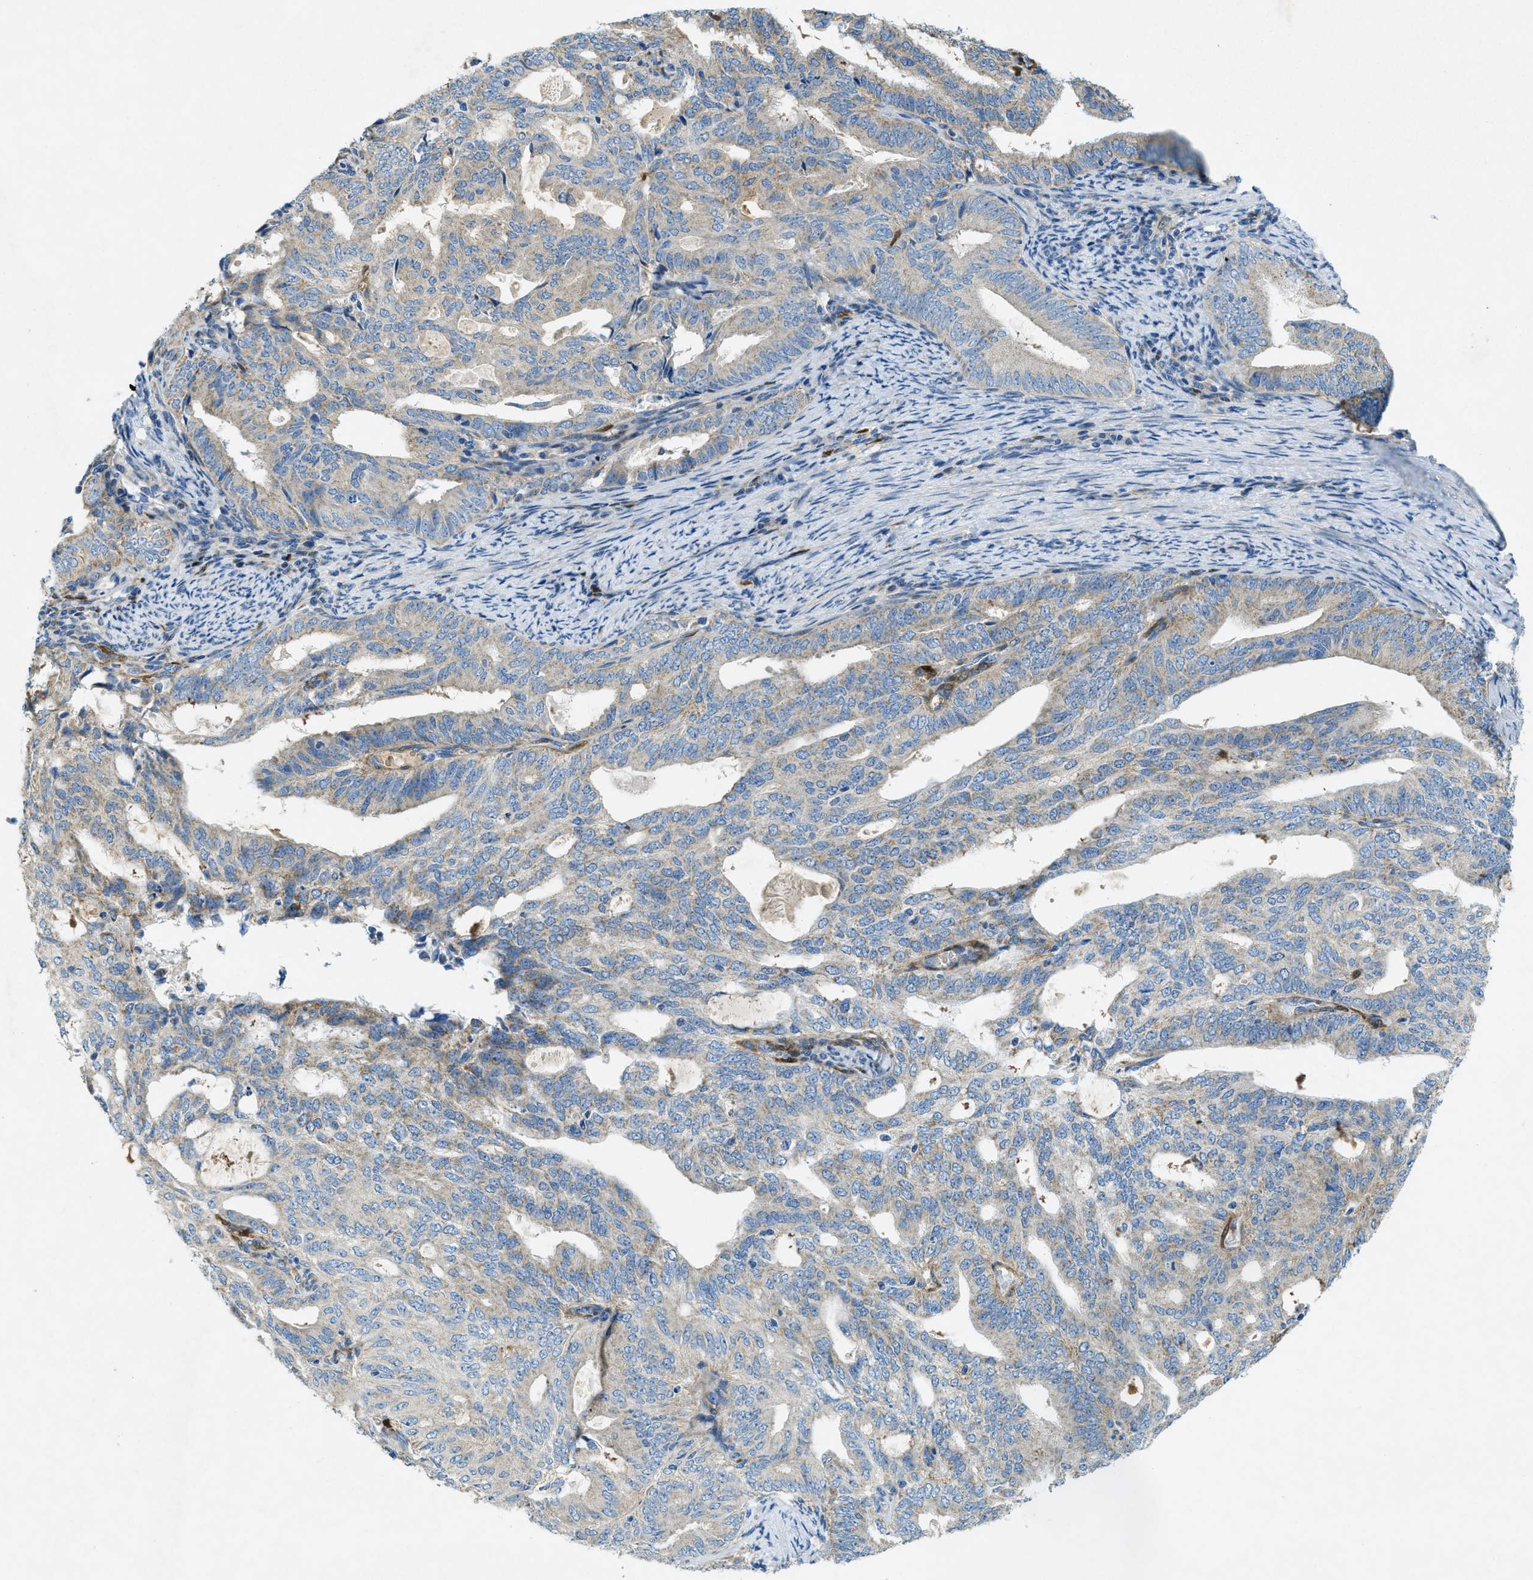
{"staining": {"intensity": "weak", "quantity": "25%-75%", "location": "cytoplasmic/membranous"}, "tissue": "endometrial cancer", "cell_type": "Tumor cells", "image_type": "cancer", "snomed": [{"axis": "morphology", "description": "Adenocarcinoma, NOS"}, {"axis": "topography", "description": "Endometrium"}], "caption": "IHC (DAB) staining of adenocarcinoma (endometrial) reveals weak cytoplasmic/membranous protein positivity in about 25%-75% of tumor cells.", "gene": "CYGB", "patient": {"sex": "female", "age": 58}}